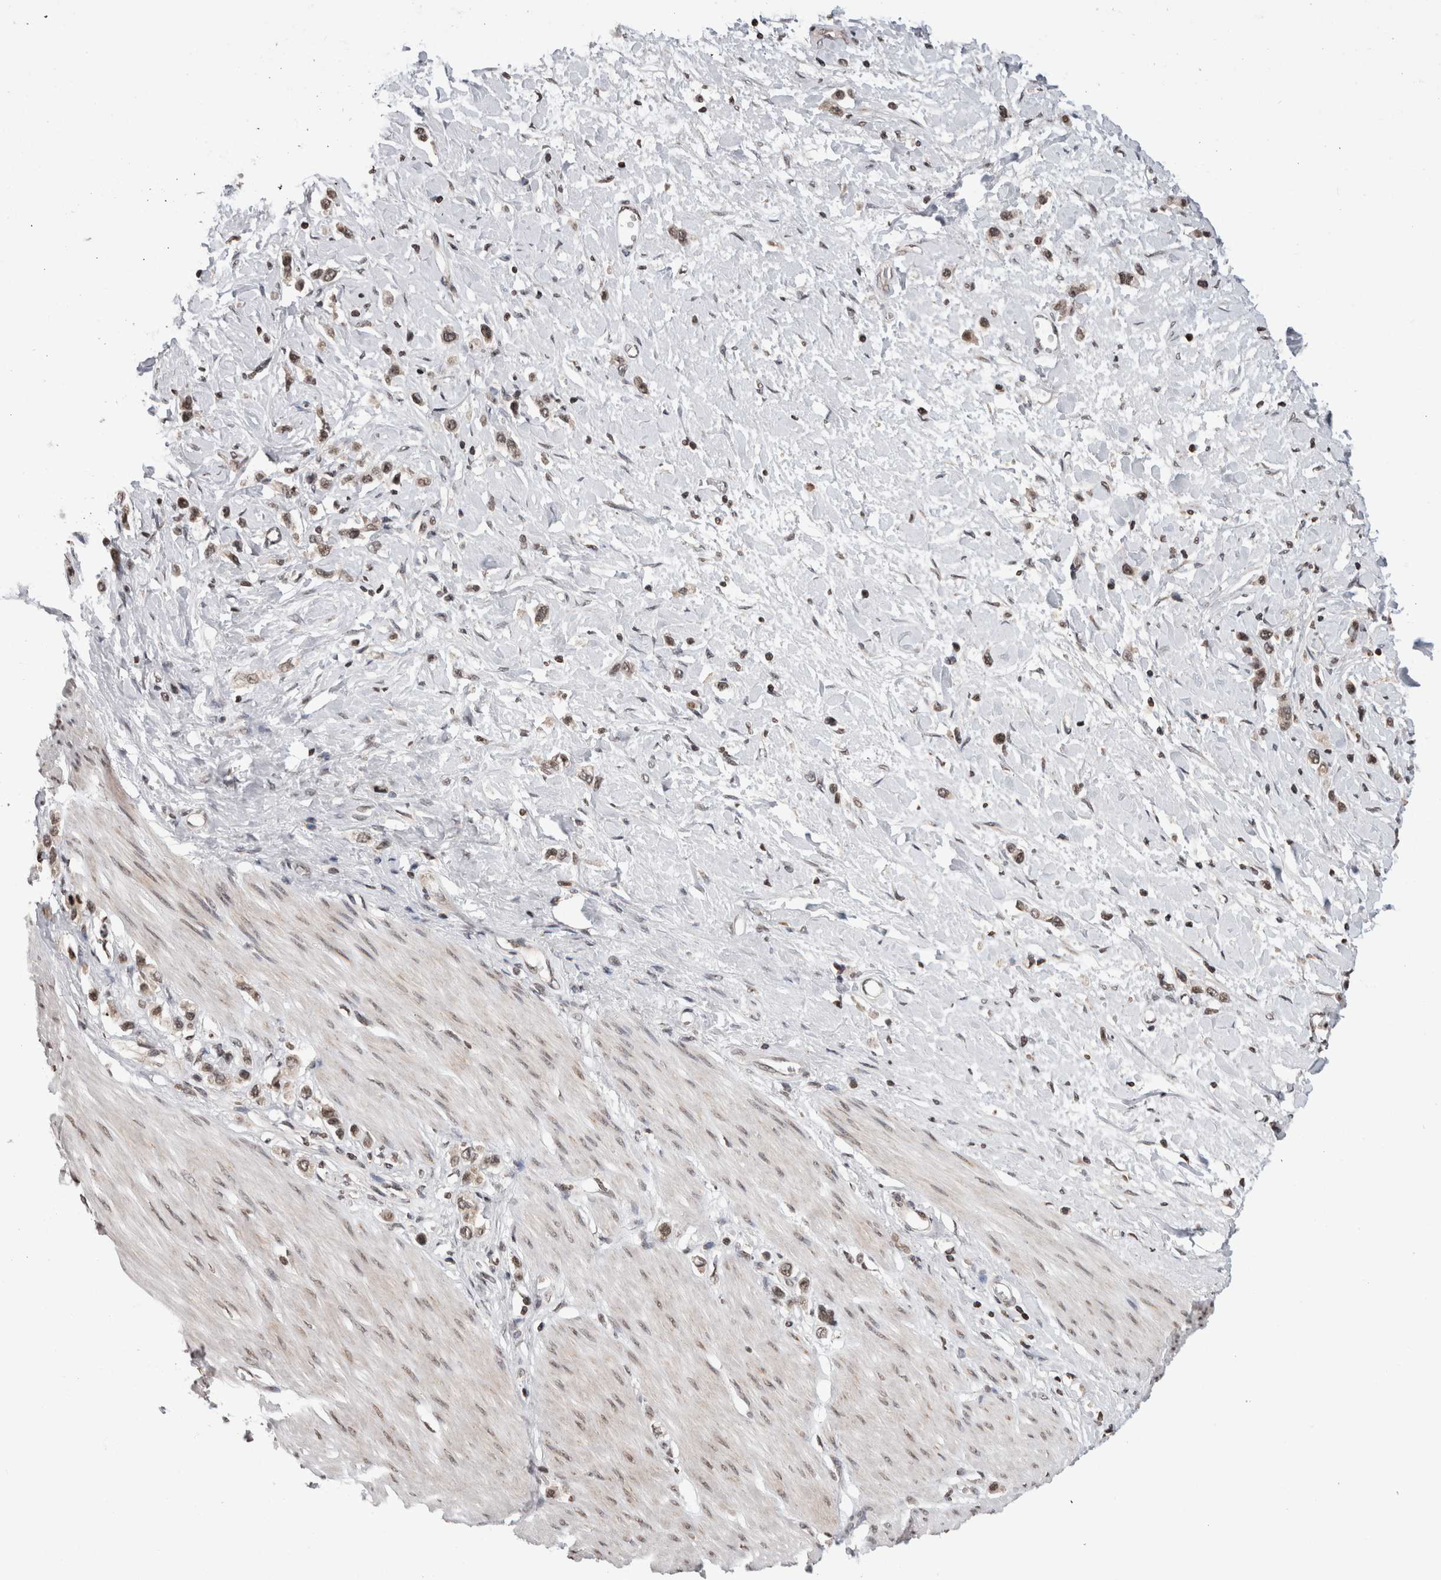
{"staining": {"intensity": "weak", "quantity": ">75%", "location": "nuclear"}, "tissue": "stomach cancer", "cell_type": "Tumor cells", "image_type": "cancer", "snomed": [{"axis": "morphology", "description": "Adenocarcinoma, NOS"}, {"axis": "topography", "description": "Stomach"}], "caption": "Immunohistochemical staining of stomach cancer demonstrates low levels of weak nuclear protein staining in approximately >75% of tumor cells.", "gene": "ZBTB11", "patient": {"sex": "female", "age": 65}}